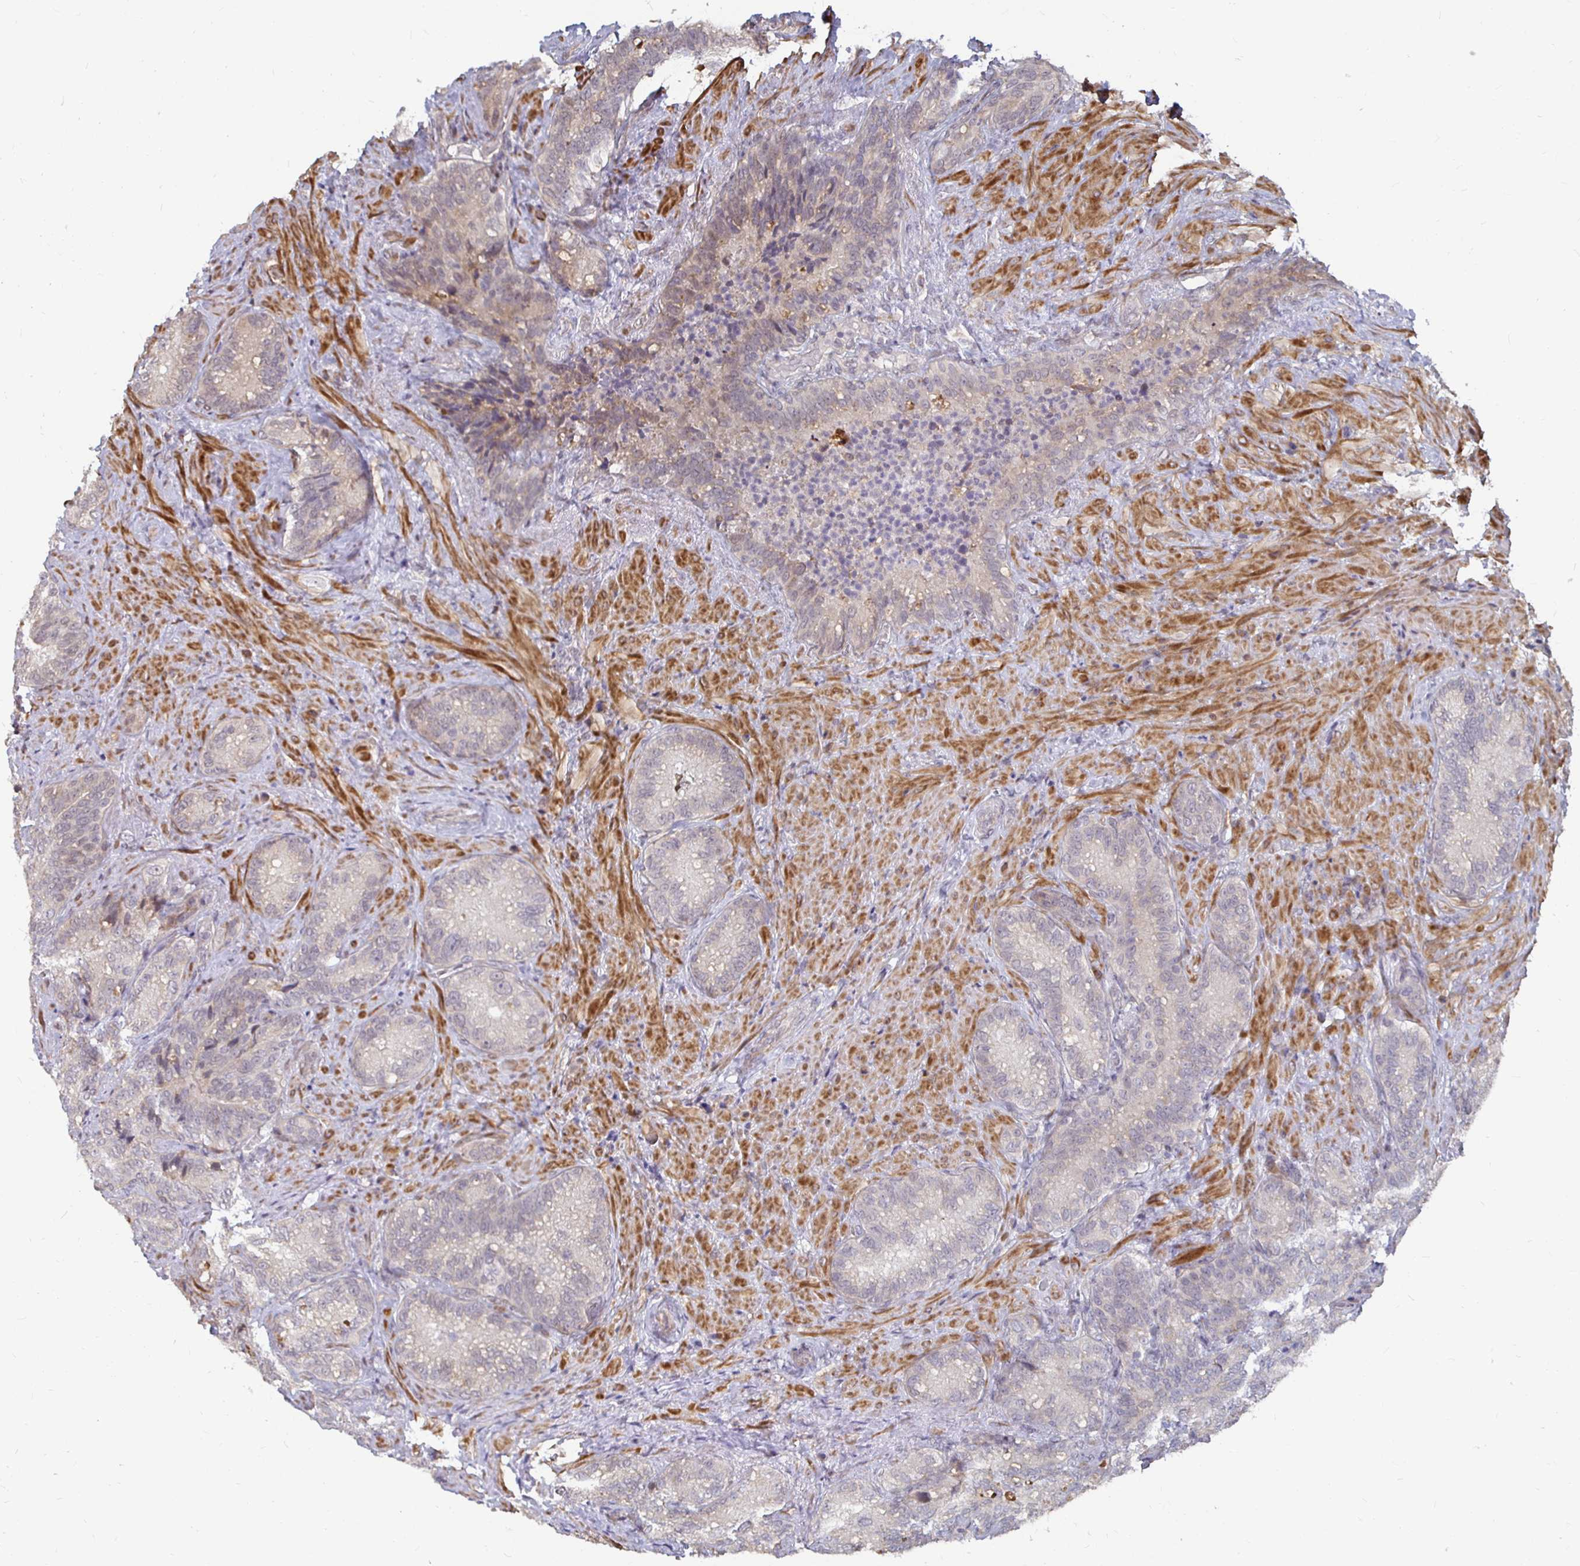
{"staining": {"intensity": "weak", "quantity": "25%-75%", "location": "cytoplasmic/membranous"}, "tissue": "seminal vesicle", "cell_type": "Glandular cells", "image_type": "normal", "snomed": [{"axis": "morphology", "description": "Normal tissue, NOS"}, {"axis": "topography", "description": "Seminal veicle"}], "caption": "Immunohistochemistry (IHC) photomicrograph of normal seminal vesicle: human seminal vesicle stained using IHC displays low levels of weak protein expression localized specifically in the cytoplasmic/membranous of glandular cells, appearing as a cytoplasmic/membranous brown color.", "gene": "CAPN11", "patient": {"sex": "male", "age": 68}}